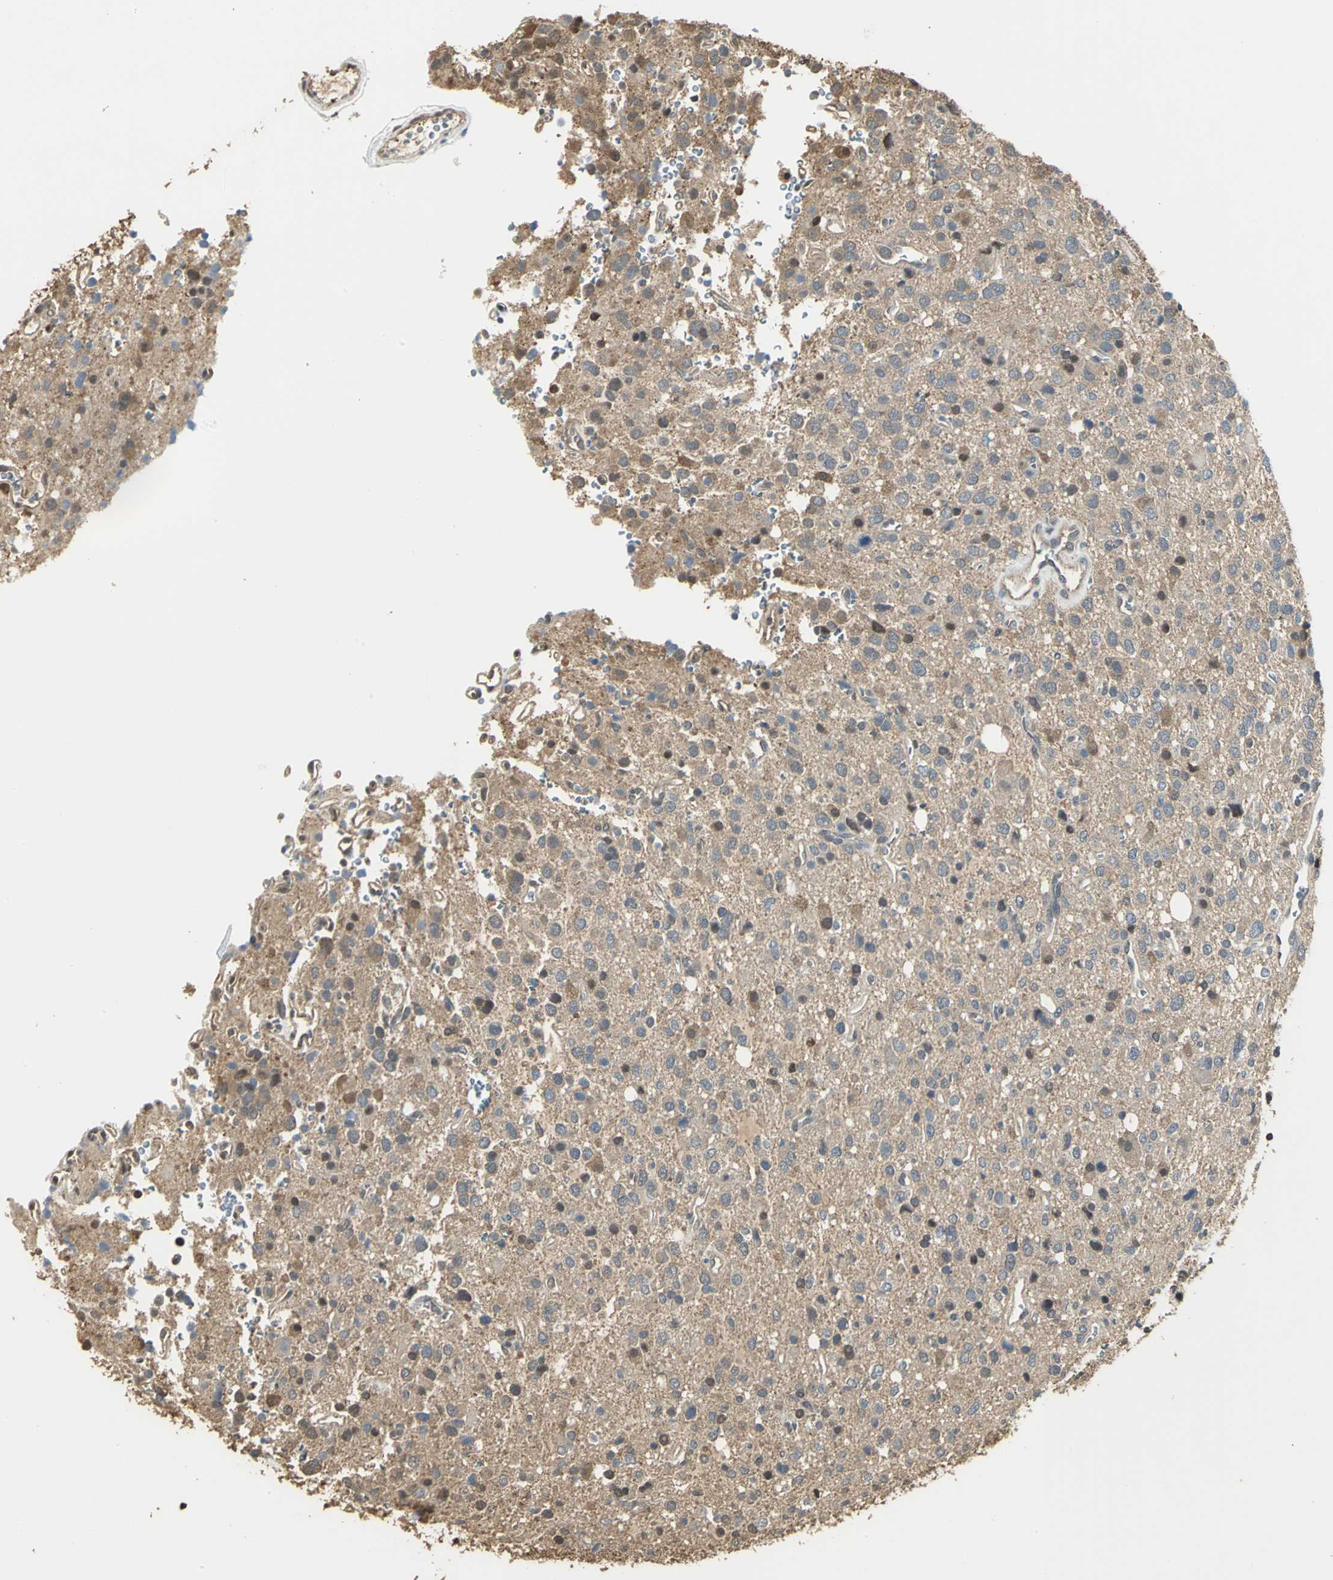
{"staining": {"intensity": "weak", "quantity": ">75%", "location": "cytoplasmic/membranous,nuclear"}, "tissue": "glioma", "cell_type": "Tumor cells", "image_type": "cancer", "snomed": [{"axis": "morphology", "description": "Glioma, malignant, High grade"}, {"axis": "topography", "description": "Brain"}], "caption": "About >75% of tumor cells in malignant glioma (high-grade) reveal weak cytoplasmic/membranous and nuclear protein positivity as visualized by brown immunohistochemical staining.", "gene": "PARK7", "patient": {"sex": "male", "age": 47}}